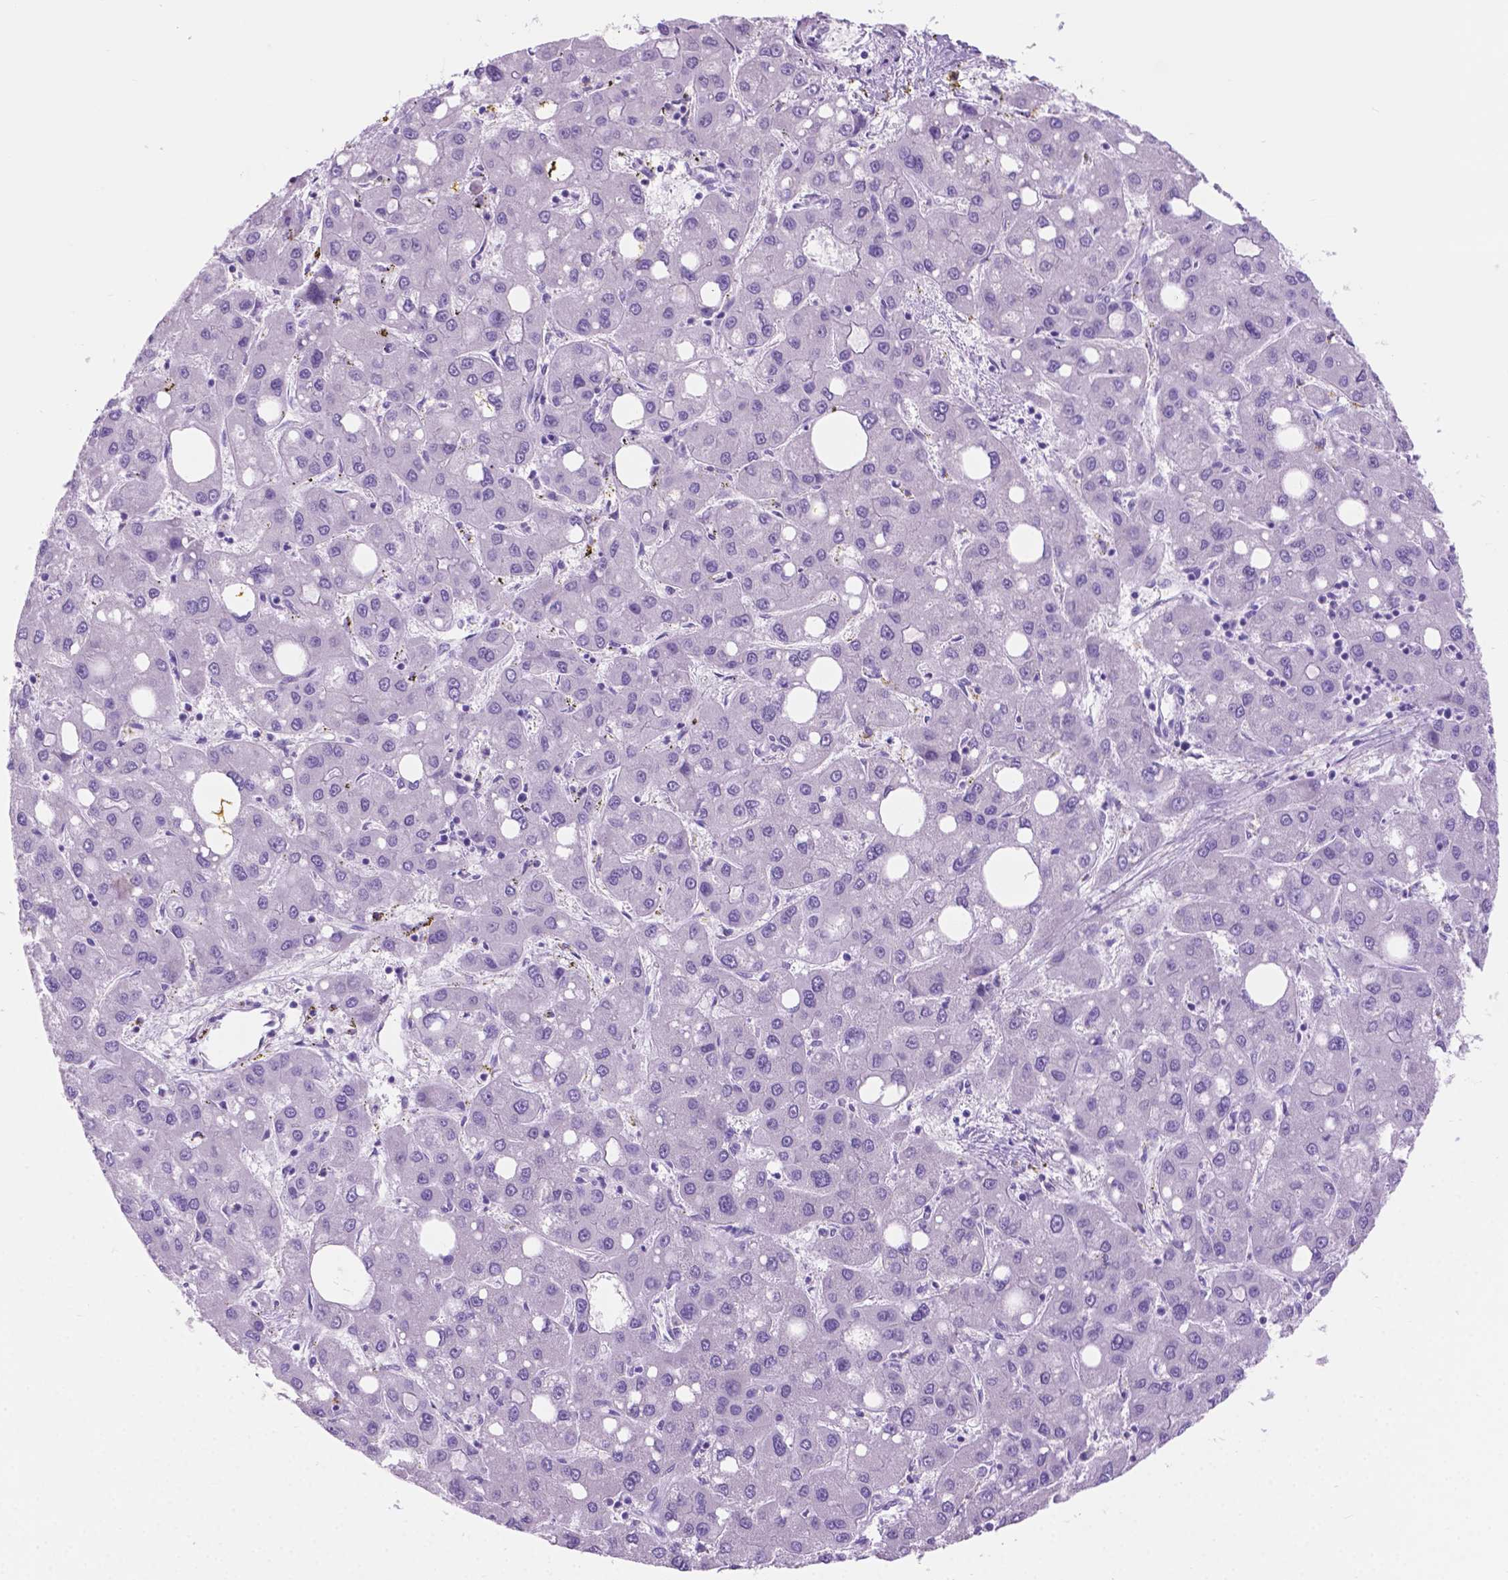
{"staining": {"intensity": "negative", "quantity": "none", "location": "none"}, "tissue": "liver cancer", "cell_type": "Tumor cells", "image_type": "cancer", "snomed": [{"axis": "morphology", "description": "Carcinoma, Hepatocellular, NOS"}, {"axis": "topography", "description": "Liver"}], "caption": "There is no significant positivity in tumor cells of hepatocellular carcinoma (liver).", "gene": "GRIN2B", "patient": {"sex": "male", "age": 73}}